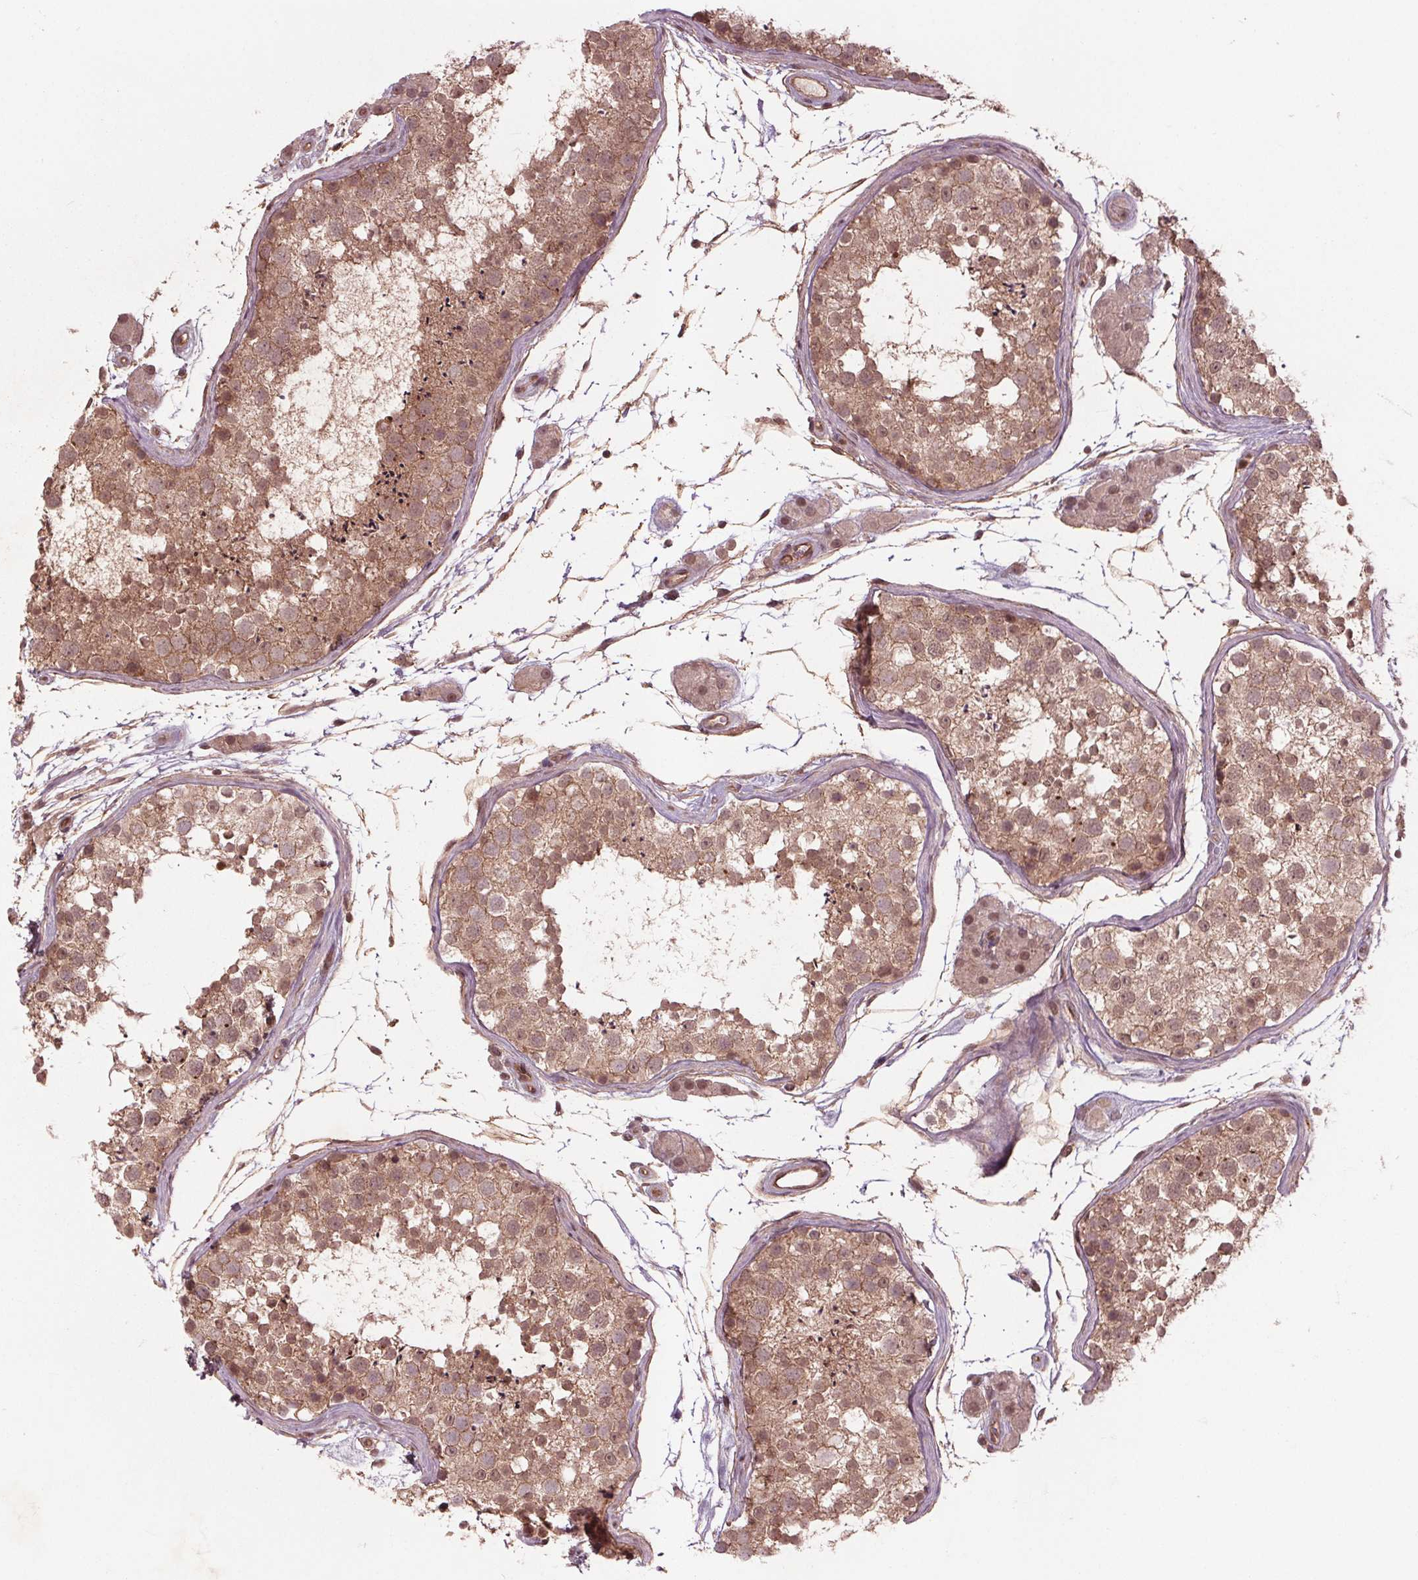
{"staining": {"intensity": "weak", "quantity": ">75%", "location": "cytoplasmic/membranous,nuclear"}, "tissue": "testis", "cell_type": "Cells in seminiferous ducts", "image_type": "normal", "snomed": [{"axis": "morphology", "description": "Normal tissue, NOS"}, {"axis": "topography", "description": "Testis"}], "caption": "An image of testis stained for a protein demonstrates weak cytoplasmic/membranous,nuclear brown staining in cells in seminiferous ducts. The staining was performed using DAB (3,3'-diaminobenzidine), with brown indicating positive protein expression. Nuclei are stained blue with hematoxylin.", "gene": "BTBD1", "patient": {"sex": "male", "age": 41}}